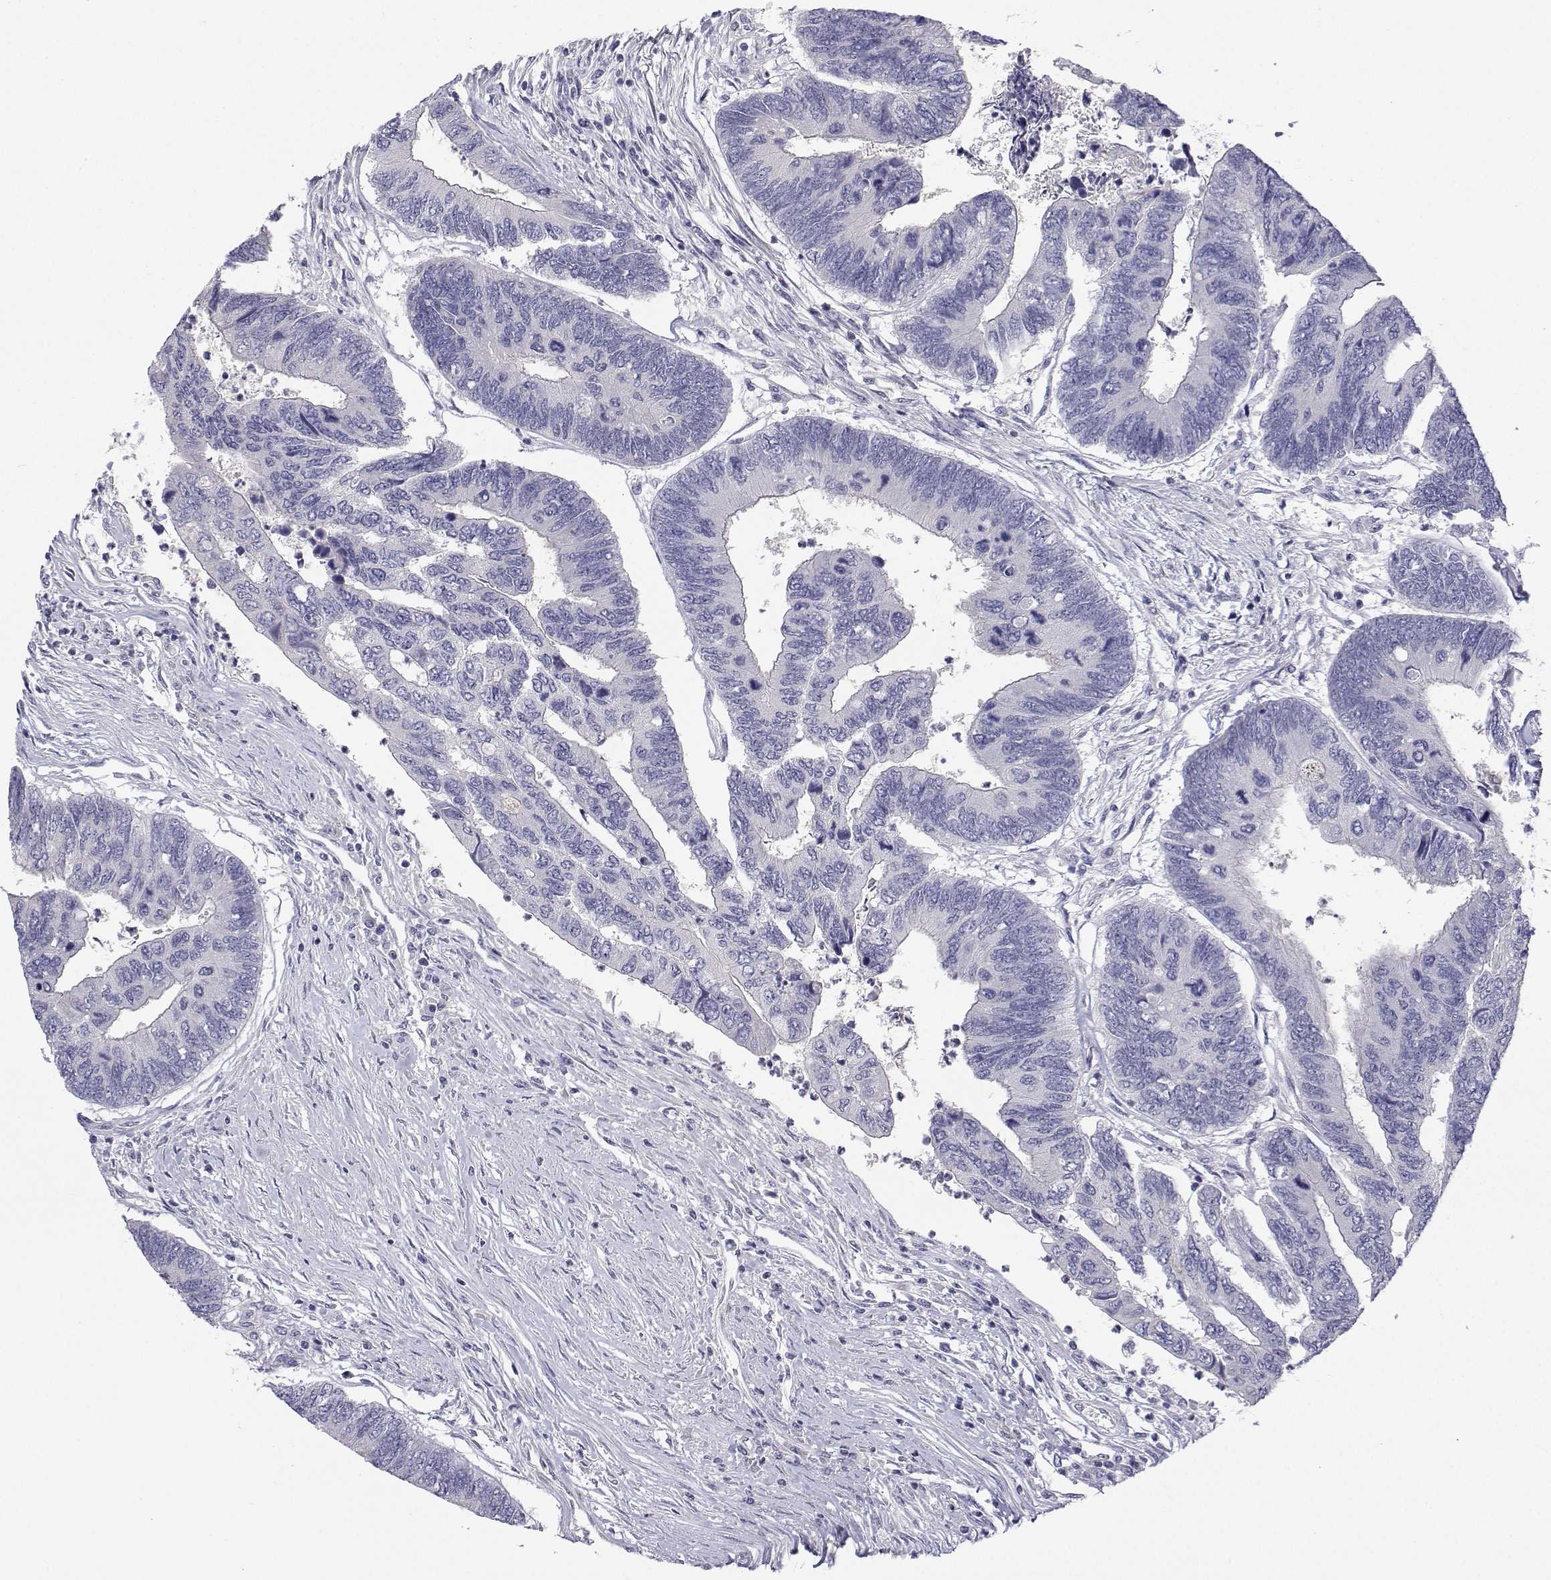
{"staining": {"intensity": "negative", "quantity": "none", "location": "none"}, "tissue": "colorectal cancer", "cell_type": "Tumor cells", "image_type": "cancer", "snomed": [{"axis": "morphology", "description": "Adenocarcinoma, NOS"}, {"axis": "topography", "description": "Colon"}], "caption": "Immunohistochemistry (IHC) photomicrograph of neoplastic tissue: human colorectal adenocarcinoma stained with DAB demonstrates no significant protein positivity in tumor cells.", "gene": "ANKRD65", "patient": {"sex": "female", "age": 67}}